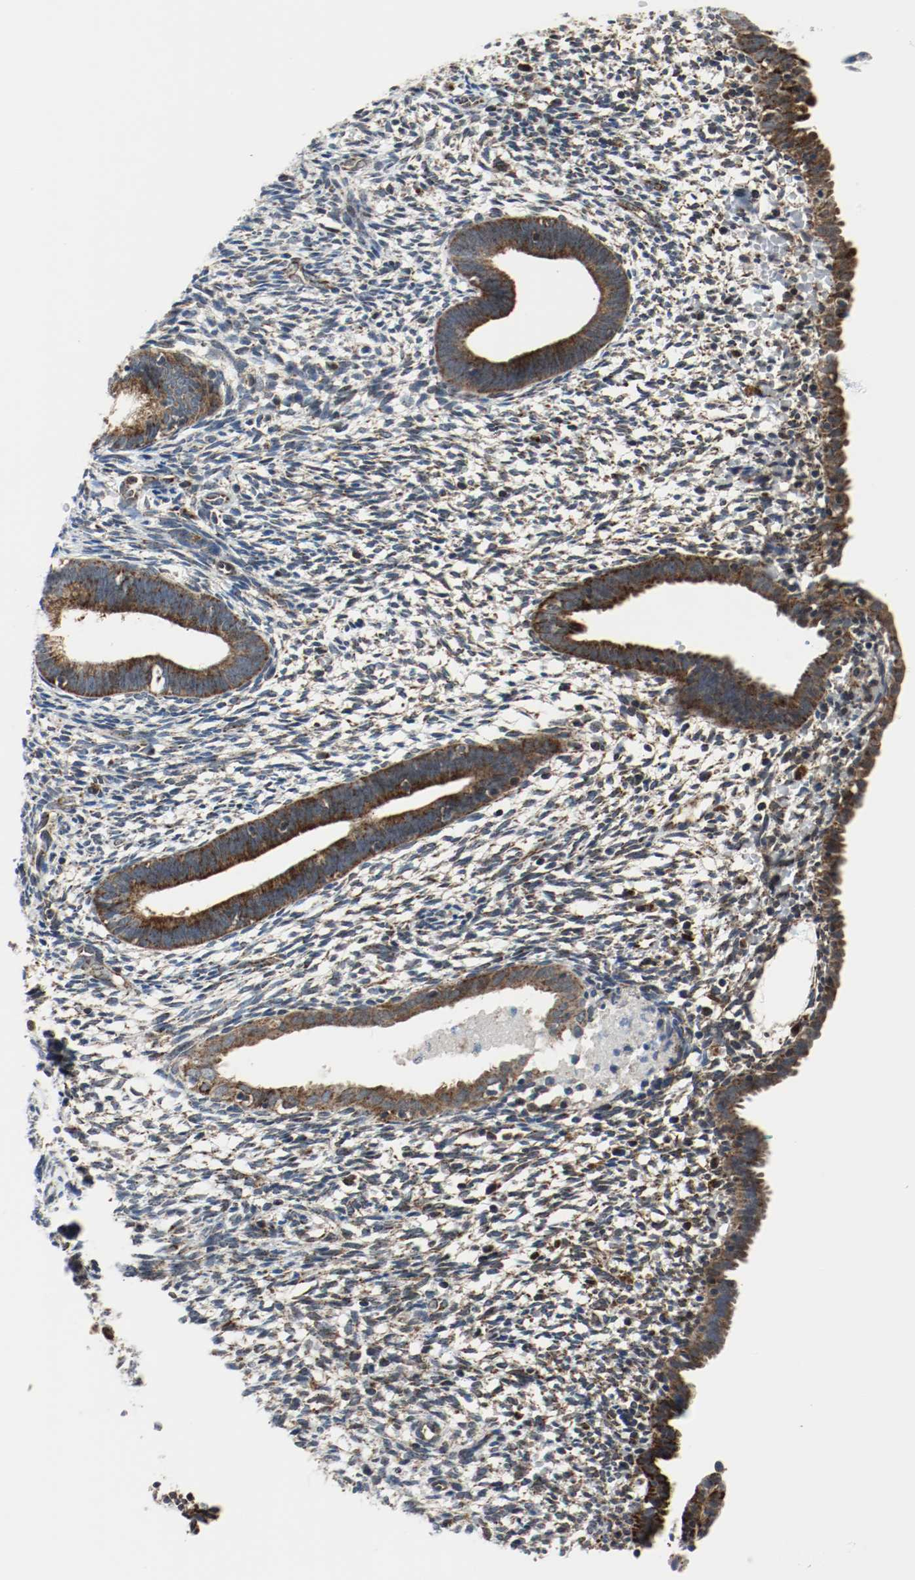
{"staining": {"intensity": "moderate", "quantity": "25%-75%", "location": "cytoplasmic/membranous"}, "tissue": "endometrium", "cell_type": "Cells in endometrial stroma", "image_type": "normal", "snomed": [{"axis": "morphology", "description": "Normal tissue, NOS"}, {"axis": "morphology", "description": "Atrophy, NOS"}, {"axis": "topography", "description": "Uterus"}, {"axis": "topography", "description": "Endometrium"}], "caption": "Moderate cytoplasmic/membranous positivity for a protein is appreciated in approximately 25%-75% of cells in endometrial stroma of benign endometrium using immunohistochemistry (IHC).", "gene": "TXNRD1", "patient": {"sex": "female", "age": 68}}